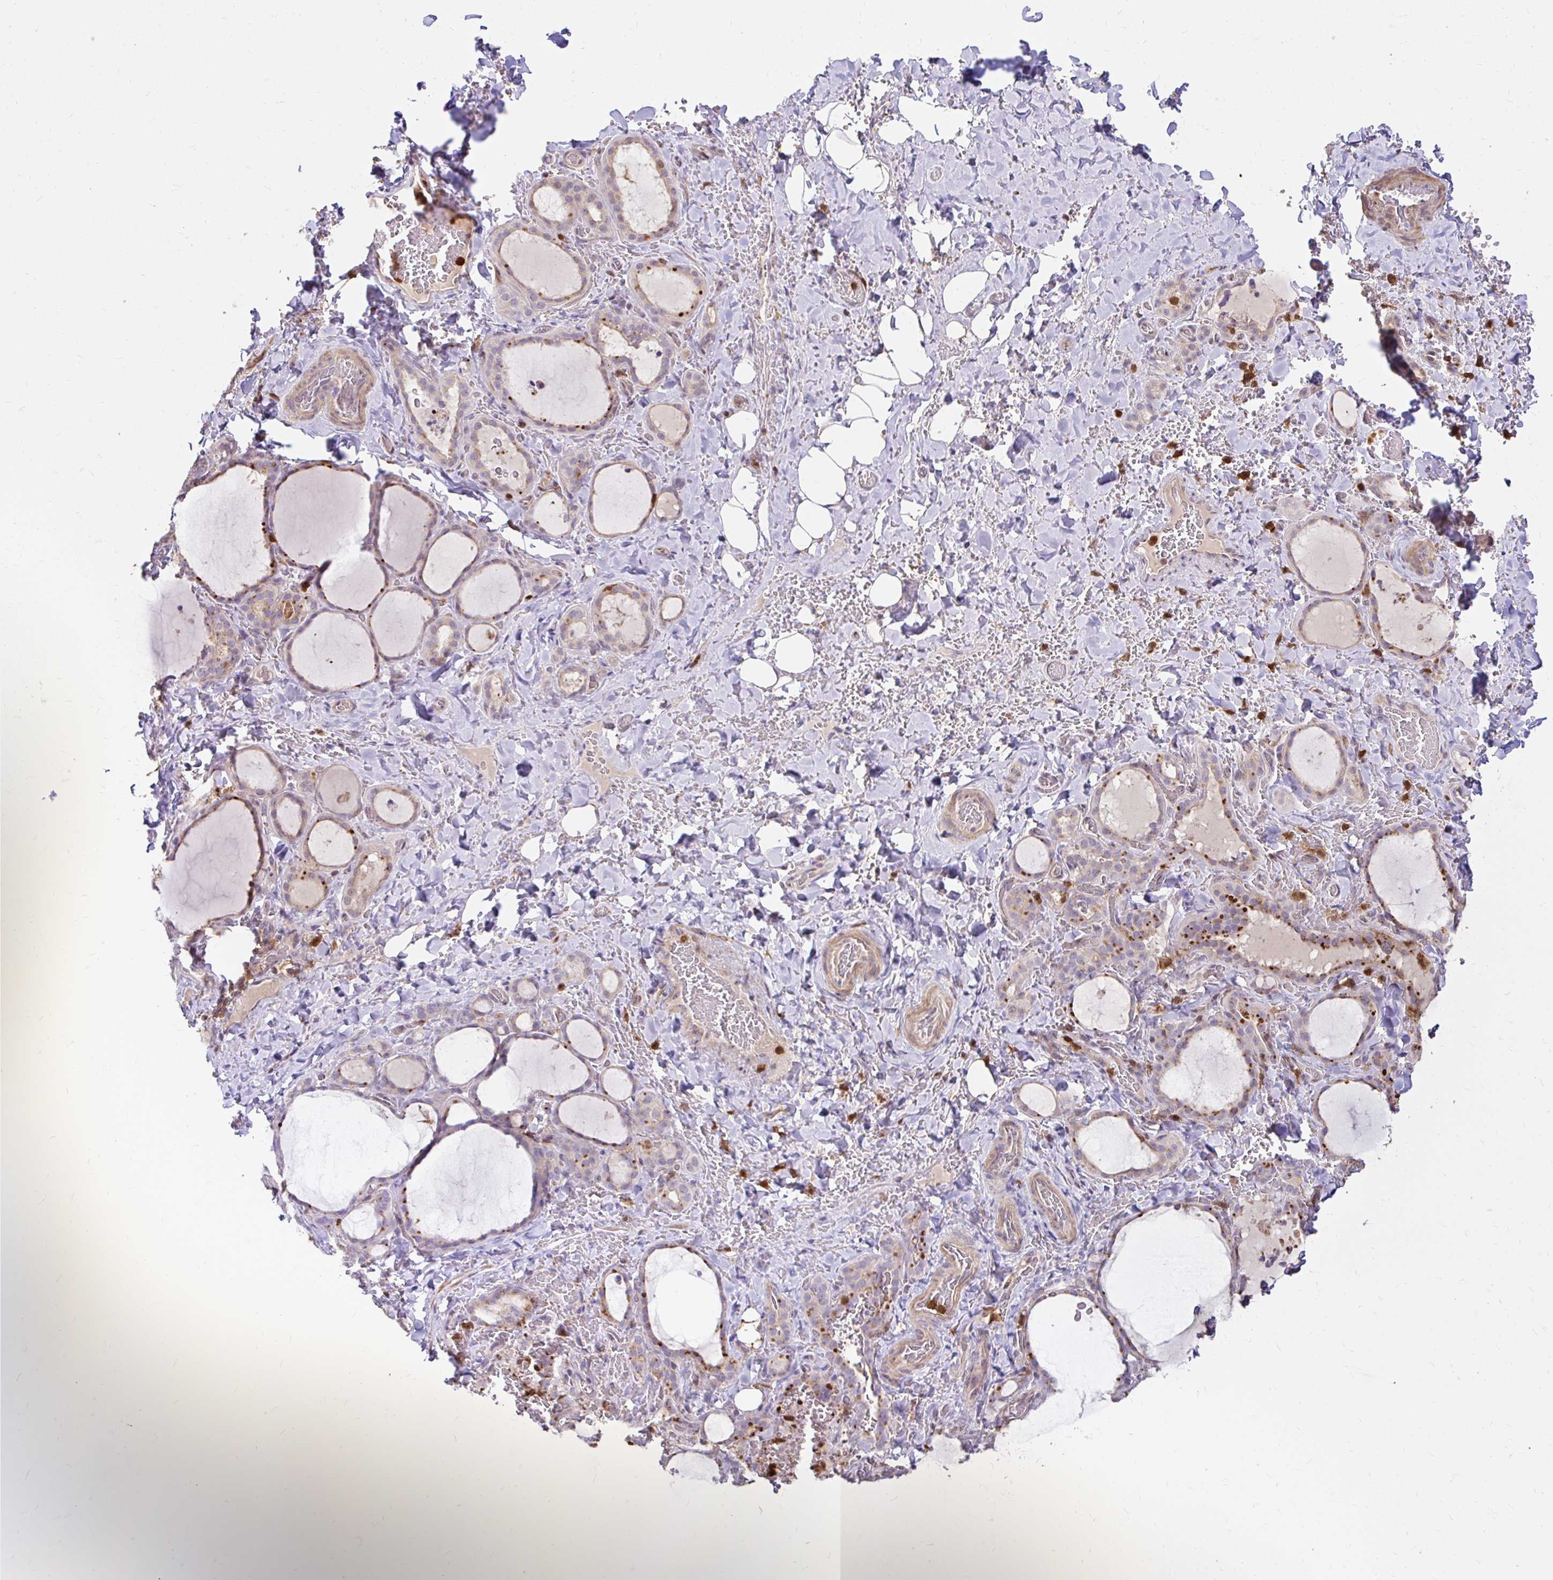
{"staining": {"intensity": "moderate", "quantity": "25%-75%", "location": "cytoplasmic/membranous"}, "tissue": "thyroid gland", "cell_type": "Glandular cells", "image_type": "normal", "snomed": [{"axis": "morphology", "description": "Normal tissue, NOS"}, {"axis": "topography", "description": "Thyroid gland"}], "caption": "A high-resolution micrograph shows immunohistochemistry (IHC) staining of normal thyroid gland, which displays moderate cytoplasmic/membranous staining in about 25%-75% of glandular cells.", "gene": "PYCARD", "patient": {"sex": "female", "age": 22}}